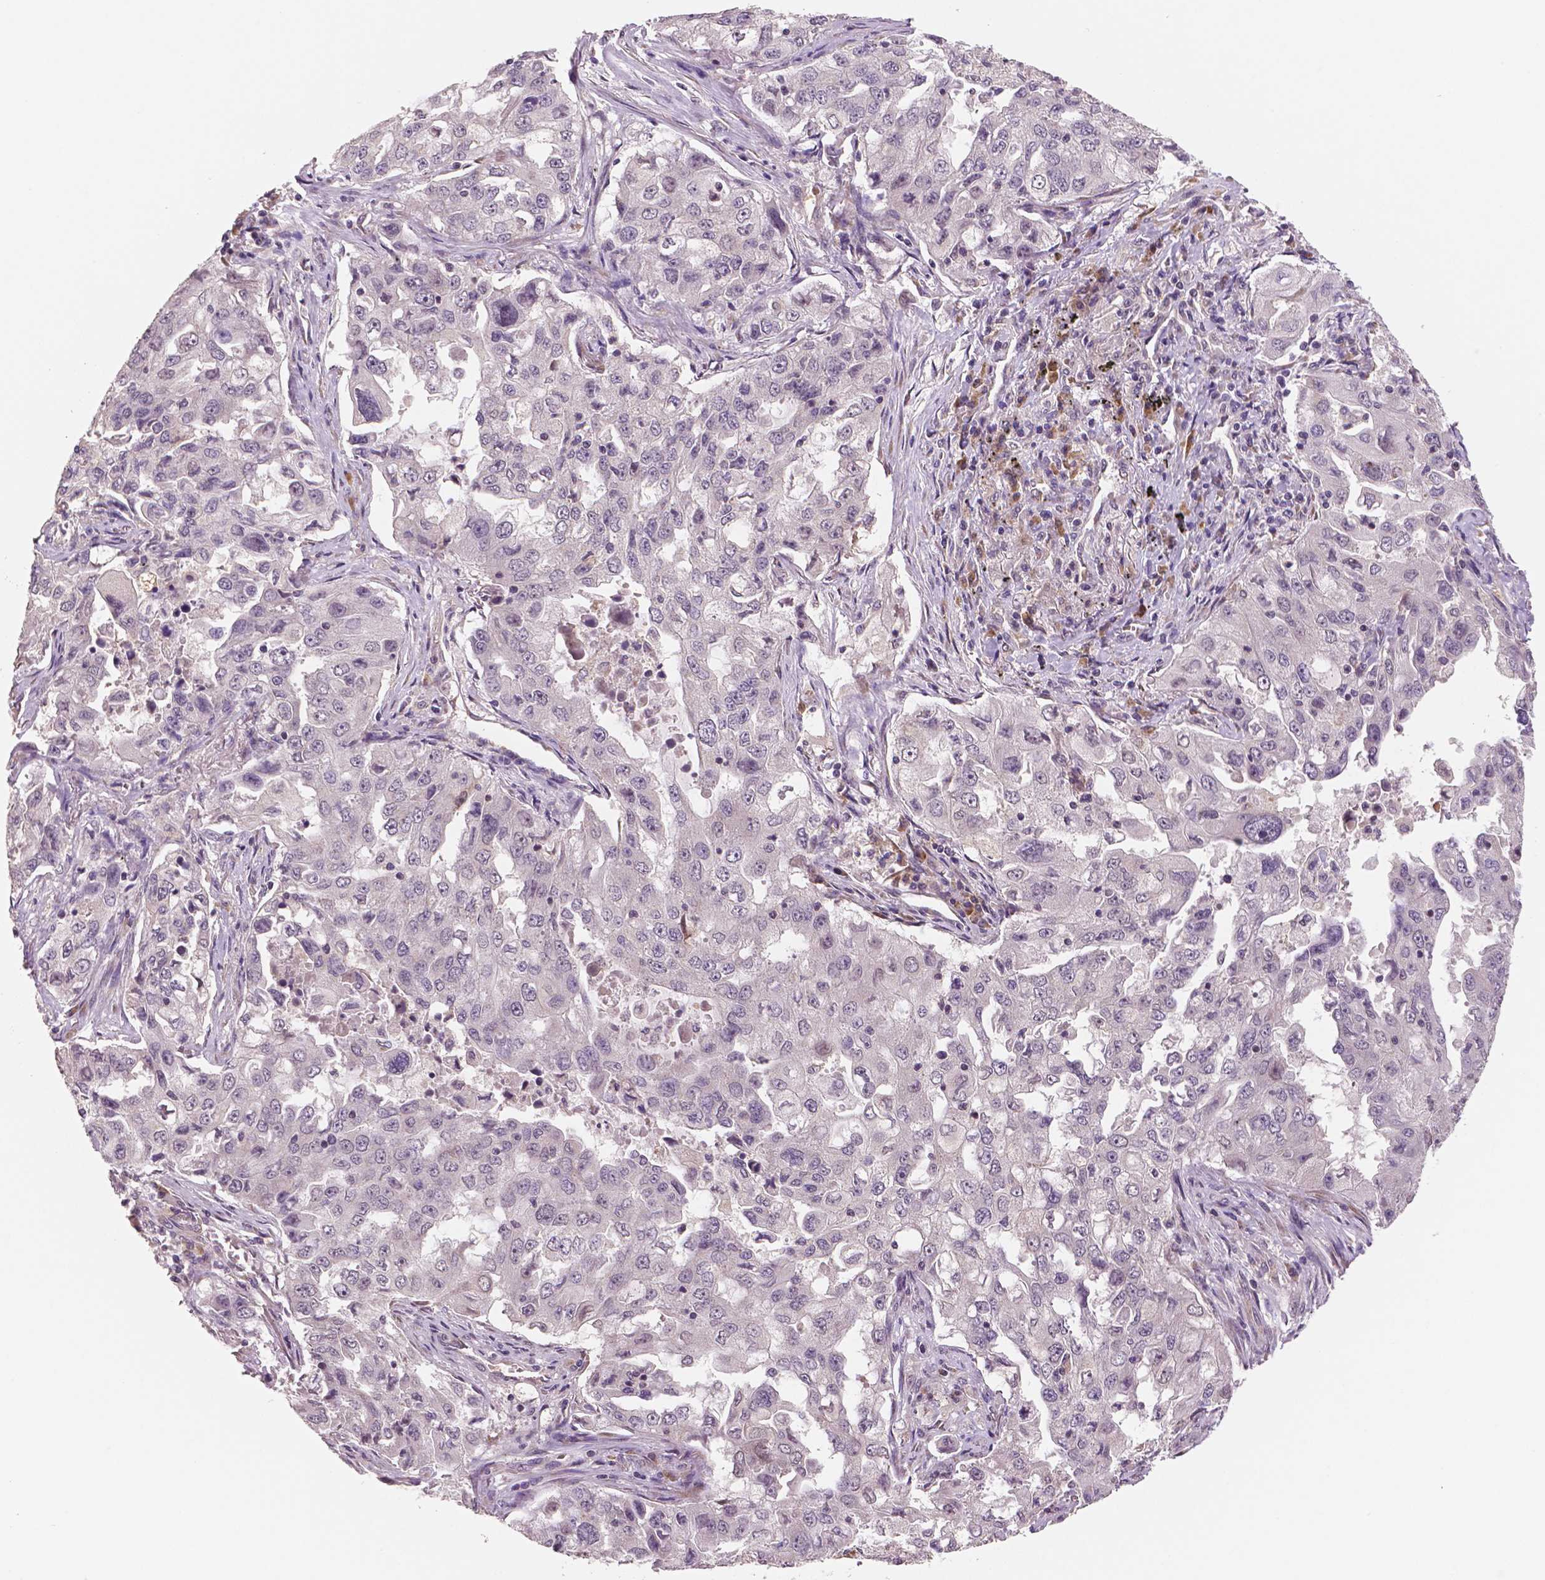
{"staining": {"intensity": "negative", "quantity": "none", "location": "none"}, "tissue": "lung cancer", "cell_type": "Tumor cells", "image_type": "cancer", "snomed": [{"axis": "morphology", "description": "Adenocarcinoma, NOS"}, {"axis": "topography", "description": "Lung"}], "caption": "An image of adenocarcinoma (lung) stained for a protein reveals no brown staining in tumor cells.", "gene": "STAT3", "patient": {"sex": "female", "age": 61}}